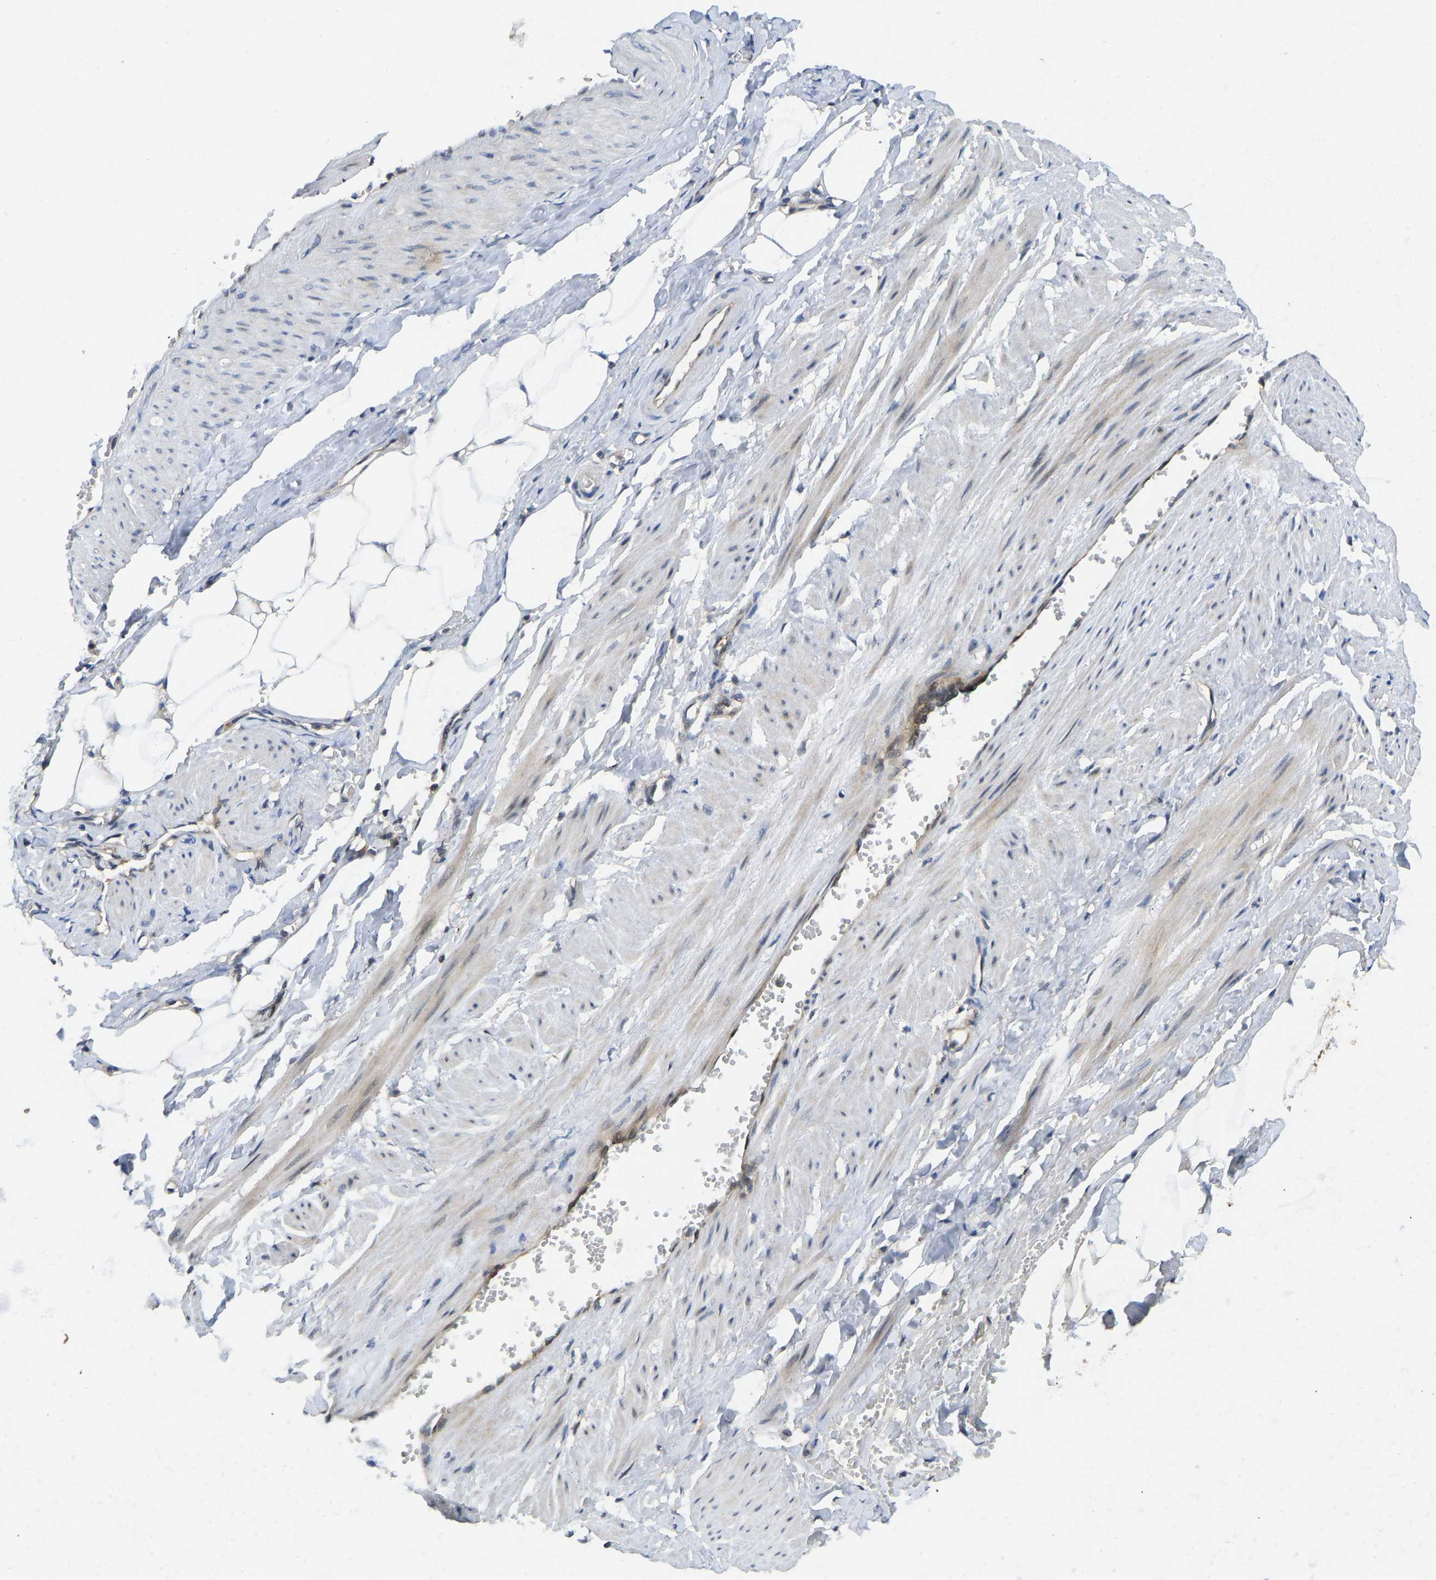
{"staining": {"intensity": "negative", "quantity": "none", "location": "none"}, "tissue": "adipose tissue", "cell_type": "Adipocytes", "image_type": "normal", "snomed": [{"axis": "morphology", "description": "Normal tissue, NOS"}, {"axis": "topography", "description": "Soft tissue"}, {"axis": "topography", "description": "Vascular tissue"}], "caption": "Adipocytes are negative for protein expression in unremarkable human adipose tissue.", "gene": "NDRG3", "patient": {"sex": "female", "age": 35}}